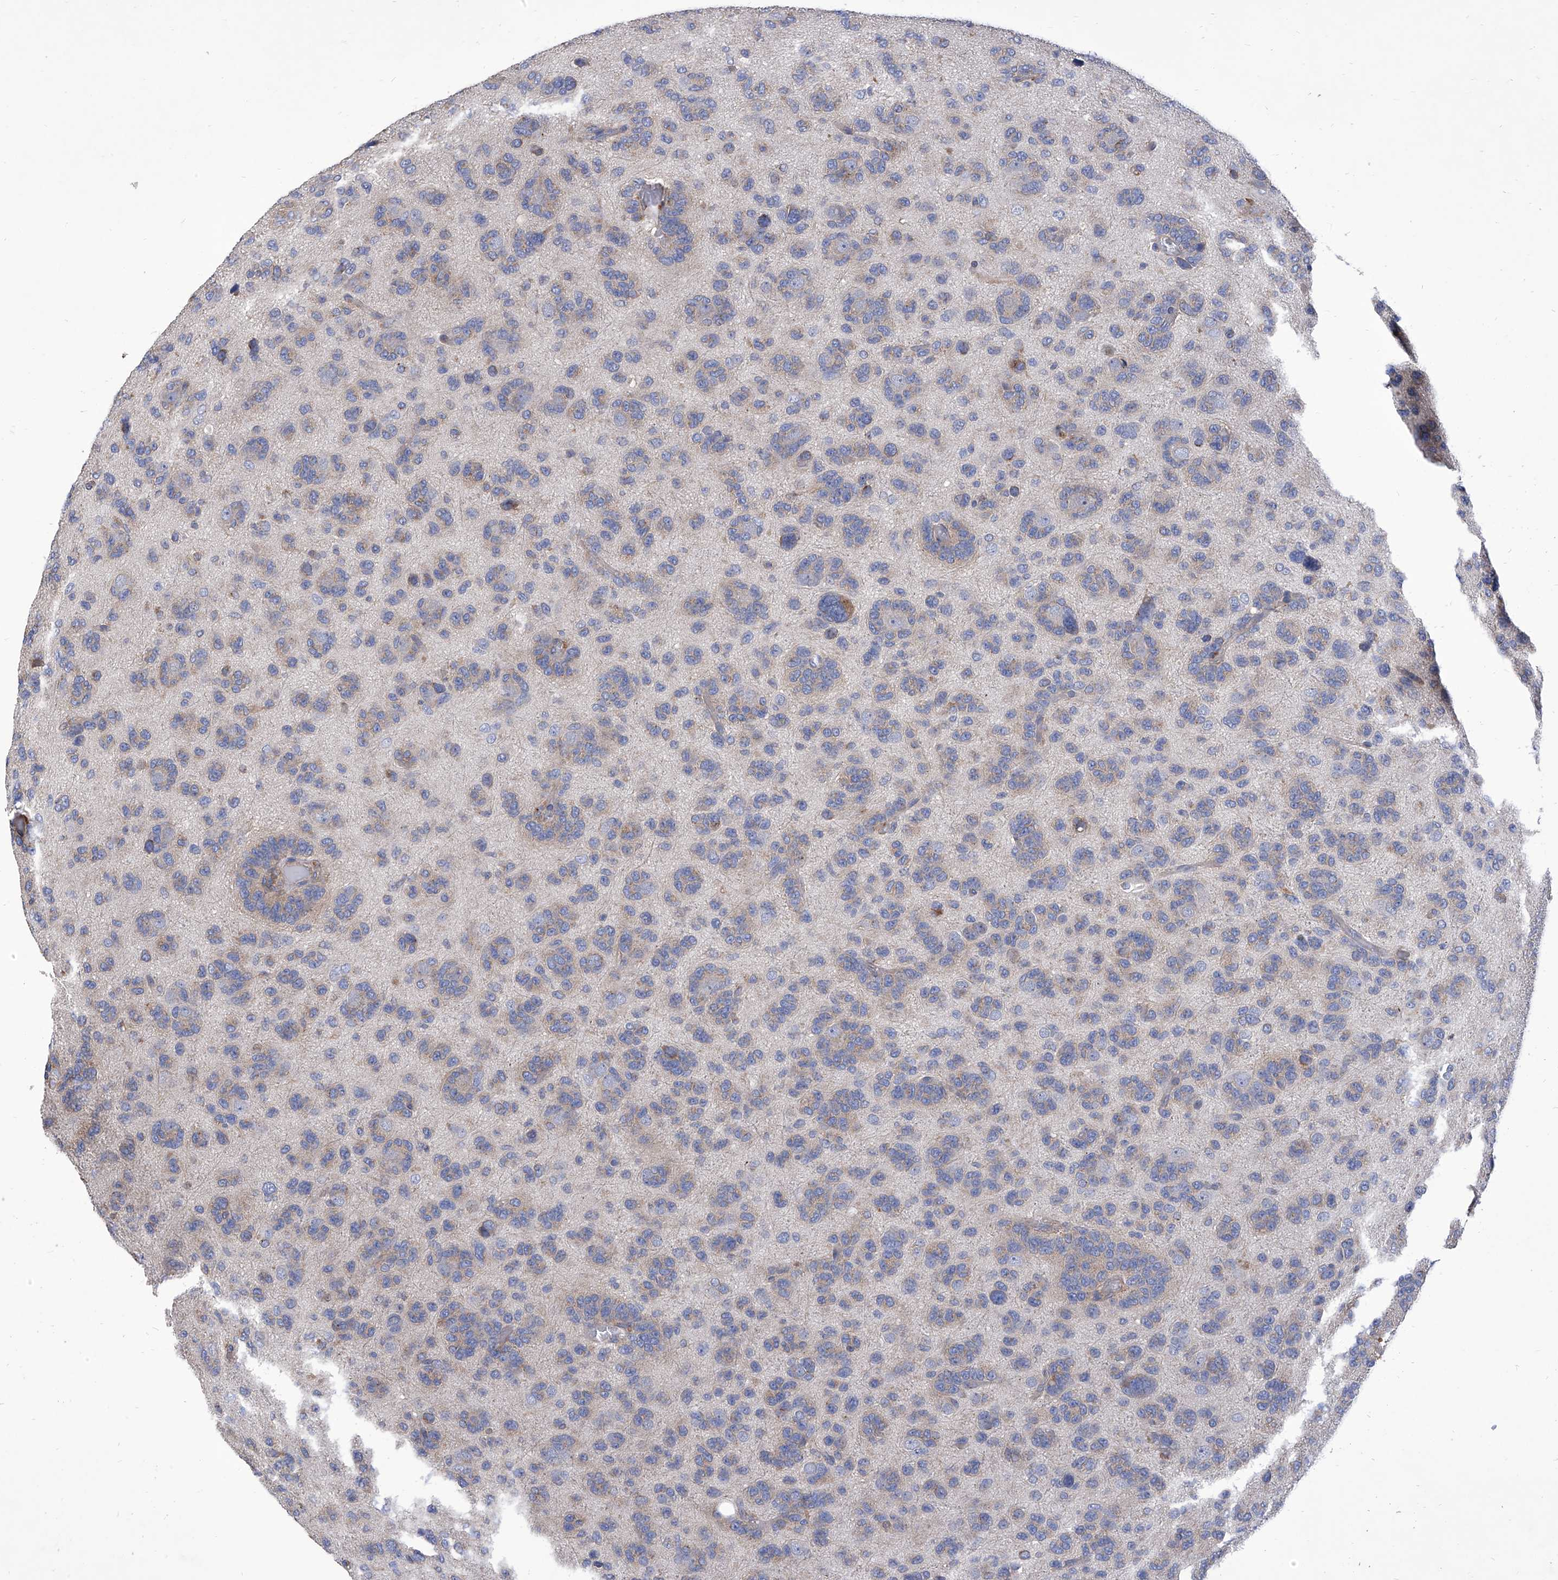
{"staining": {"intensity": "weak", "quantity": "25%-75%", "location": "cytoplasmic/membranous"}, "tissue": "glioma", "cell_type": "Tumor cells", "image_type": "cancer", "snomed": [{"axis": "morphology", "description": "Glioma, malignant, High grade"}, {"axis": "topography", "description": "Brain"}], "caption": "Human glioma stained with a protein marker shows weak staining in tumor cells.", "gene": "TJAP1", "patient": {"sex": "female", "age": 59}}